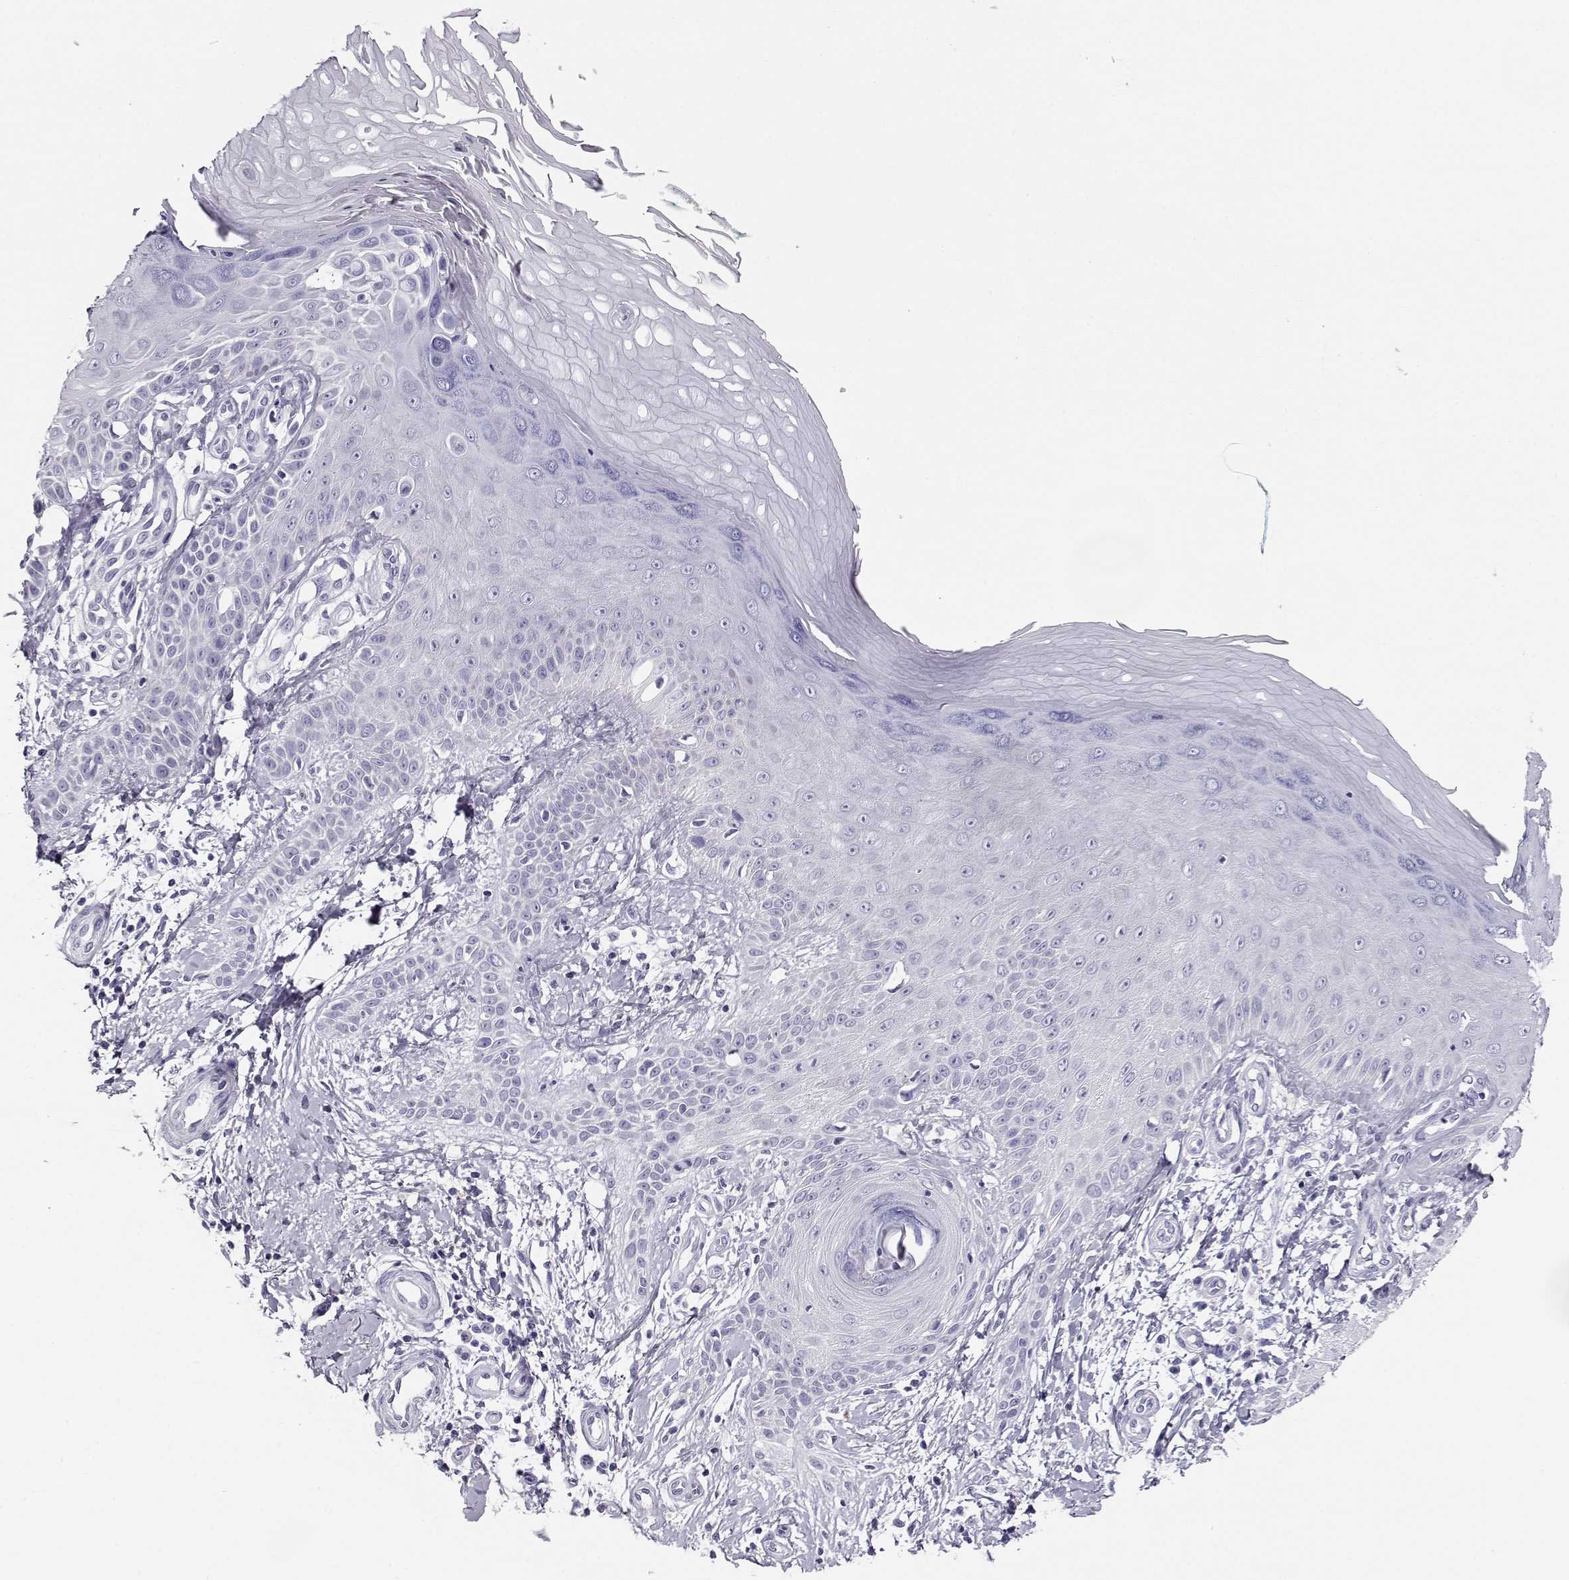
{"staining": {"intensity": "negative", "quantity": "none", "location": "none"}, "tissue": "skin", "cell_type": "Fibroblasts", "image_type": "normal", "snomed": [{"axis": "morphology", "description": "Normal tissue, NOS"}, {"axis": "morphology", "description": "Inflammation, NOS"}, {"axis": "morphology", "description": "Fibrosis, NOS"}, {"axis": "topography", "description": "Skin"}], "caption": "A high-resolution image shows IHC staining of benign skin, which reveals no significant positivity in fibroblasts.", "gene": "CABS1", "patient": {"sex": "male", "age": 71}}